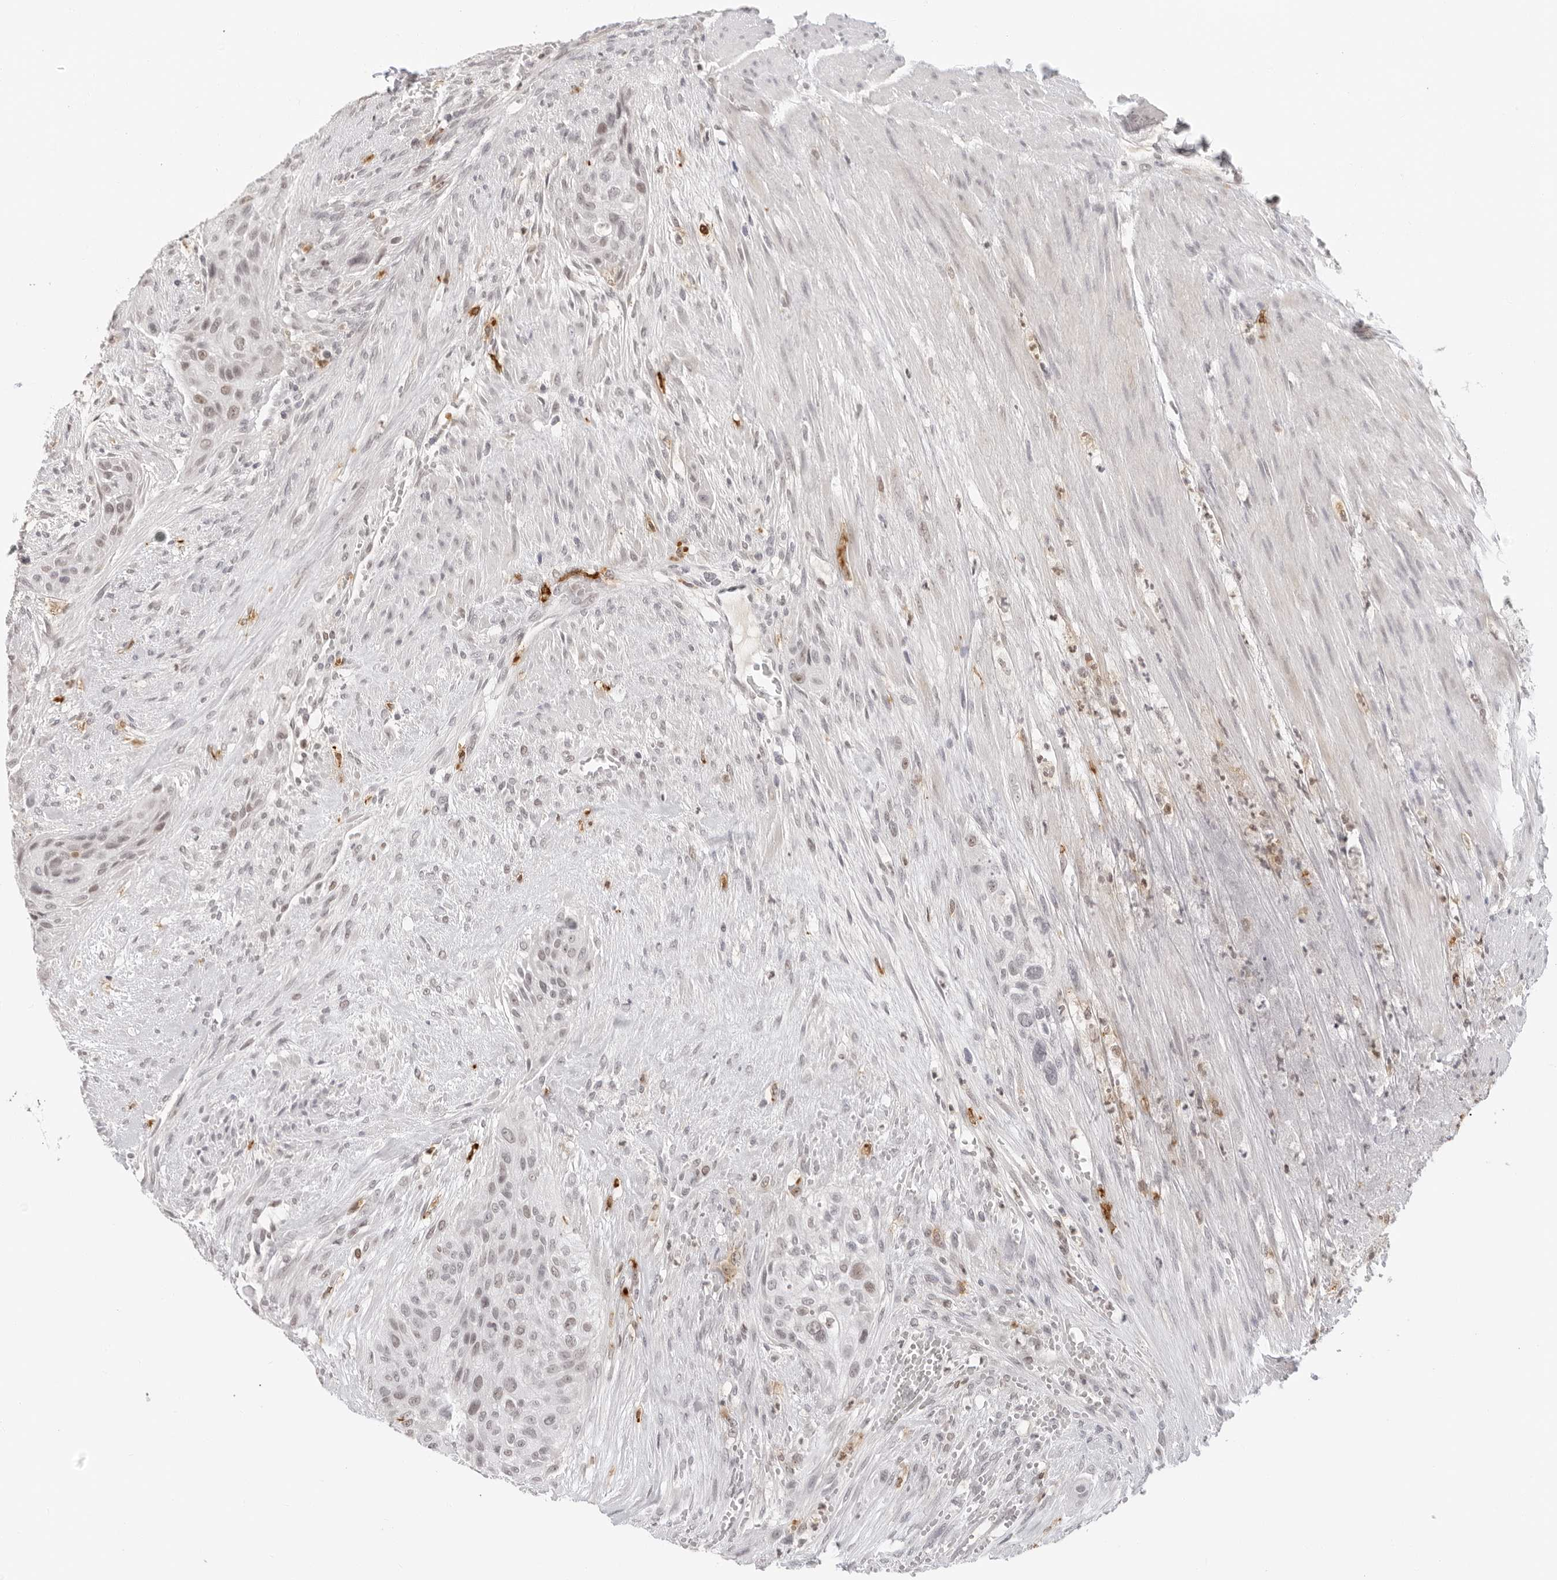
{"staining": {"intensity": "weak", "quantity": "25%-75%", "location": "nuclear"}, "tissue": "urothelial cancer", "cell_type": "Tumor cells", "image_type": "cancer", "snomed": [{"axis": "morphology", "description": "Urothelial carcinoma, High grade"}, {"axis": "topography", "description": "Urinary bladder"}], "caption": "Human urothelial cancer stained with a protein marker displays weak staining in tumor cells.", "gene": "MSH6", "patient": {"sex": "male", "age": 35}}